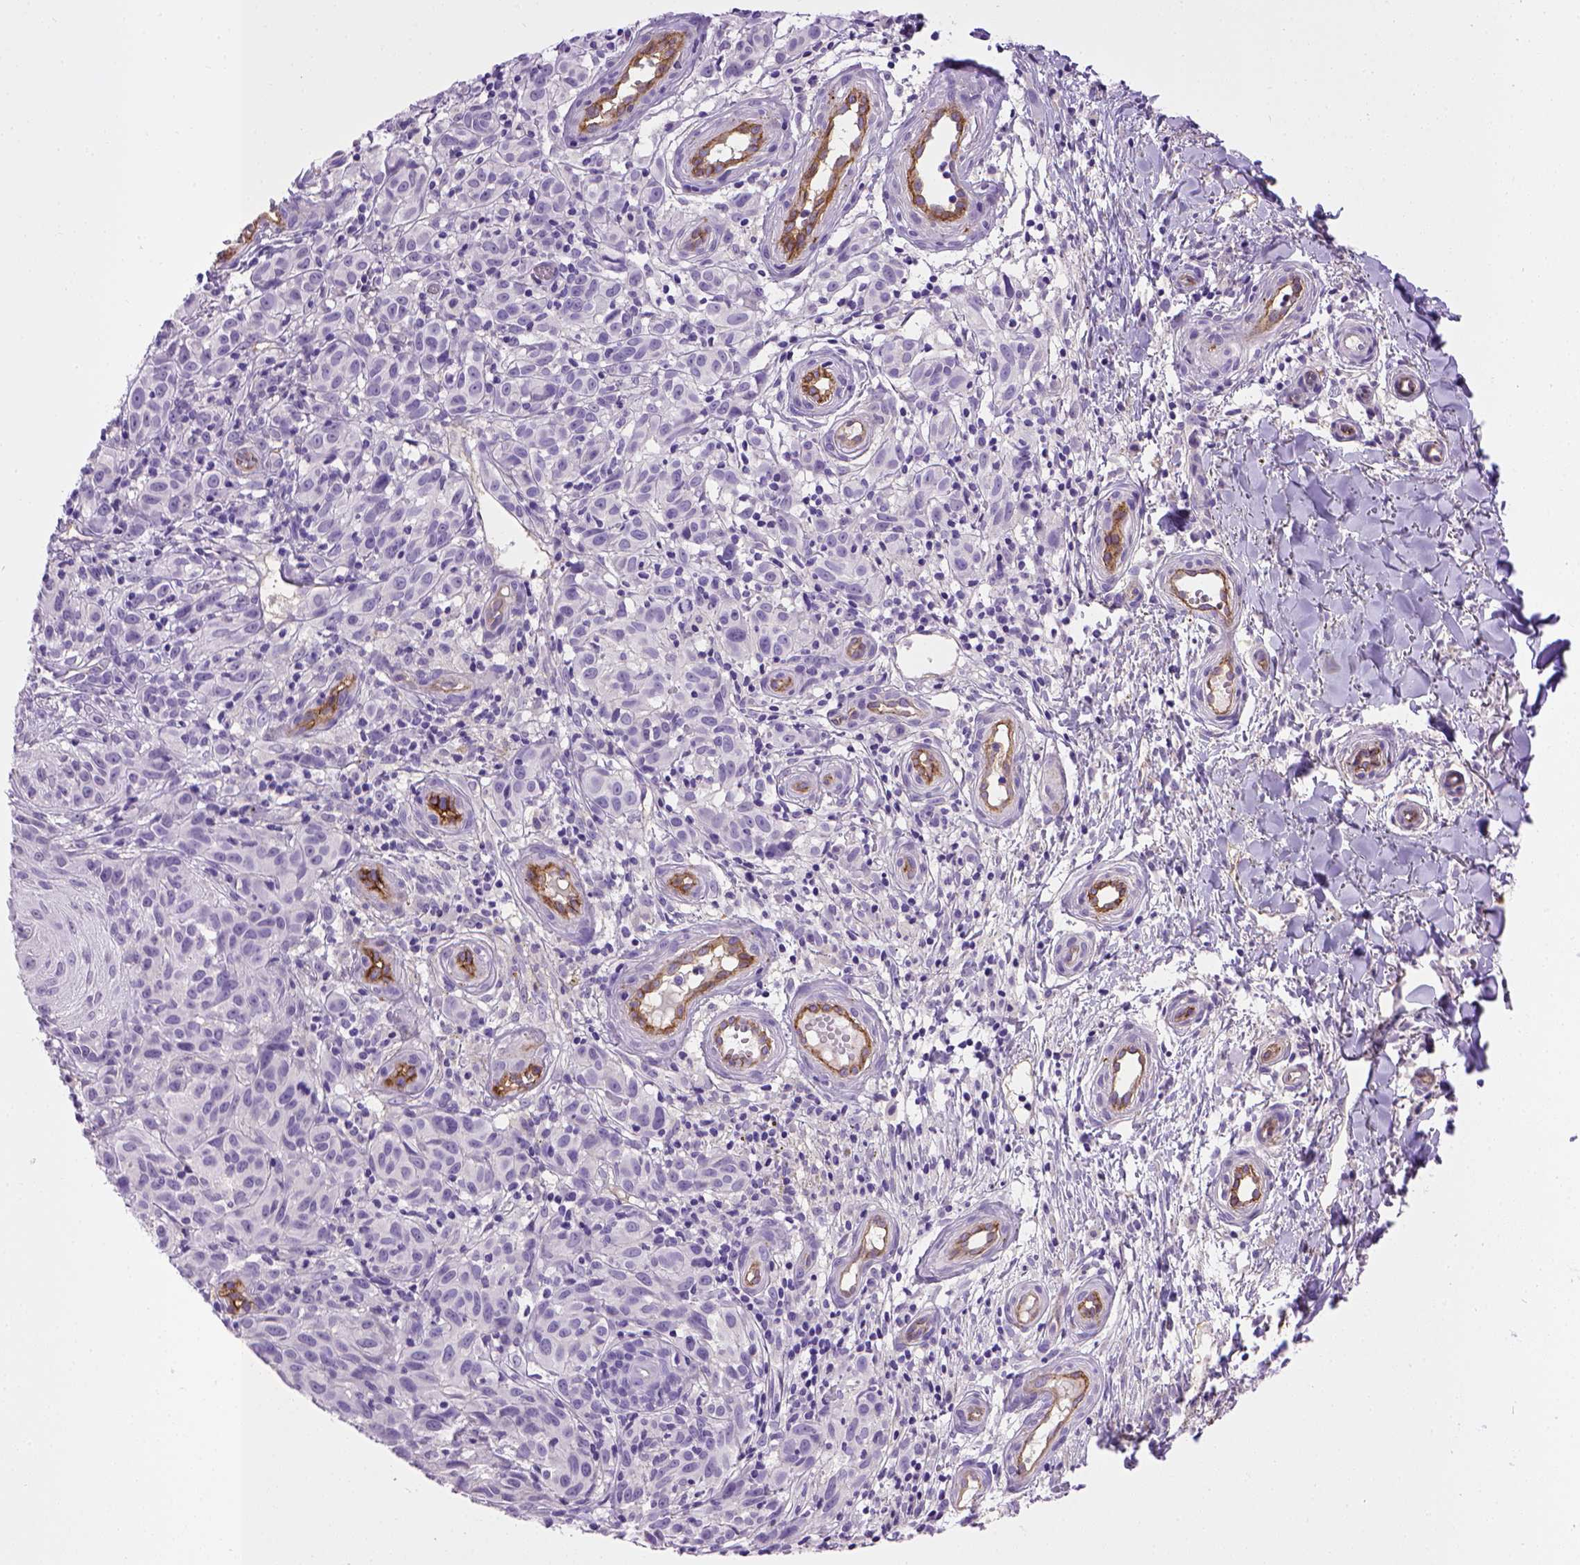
{"staining": {"intensity": "negative", "quantity": "none", "location": "none"}, "tissue": "melanoma", "cell_type": "Tumor cells", "image_type": "cancer", "snomed": [{"axis": "morphology", "description": "Malignant melanoma, NOS"}, {"axis": "topography", "description": "Skin"}], "caption": "Tumor cells show no significant expression in melanoma.", "gene": "ENG", "patient": {"sex": "female", "age": 53}}